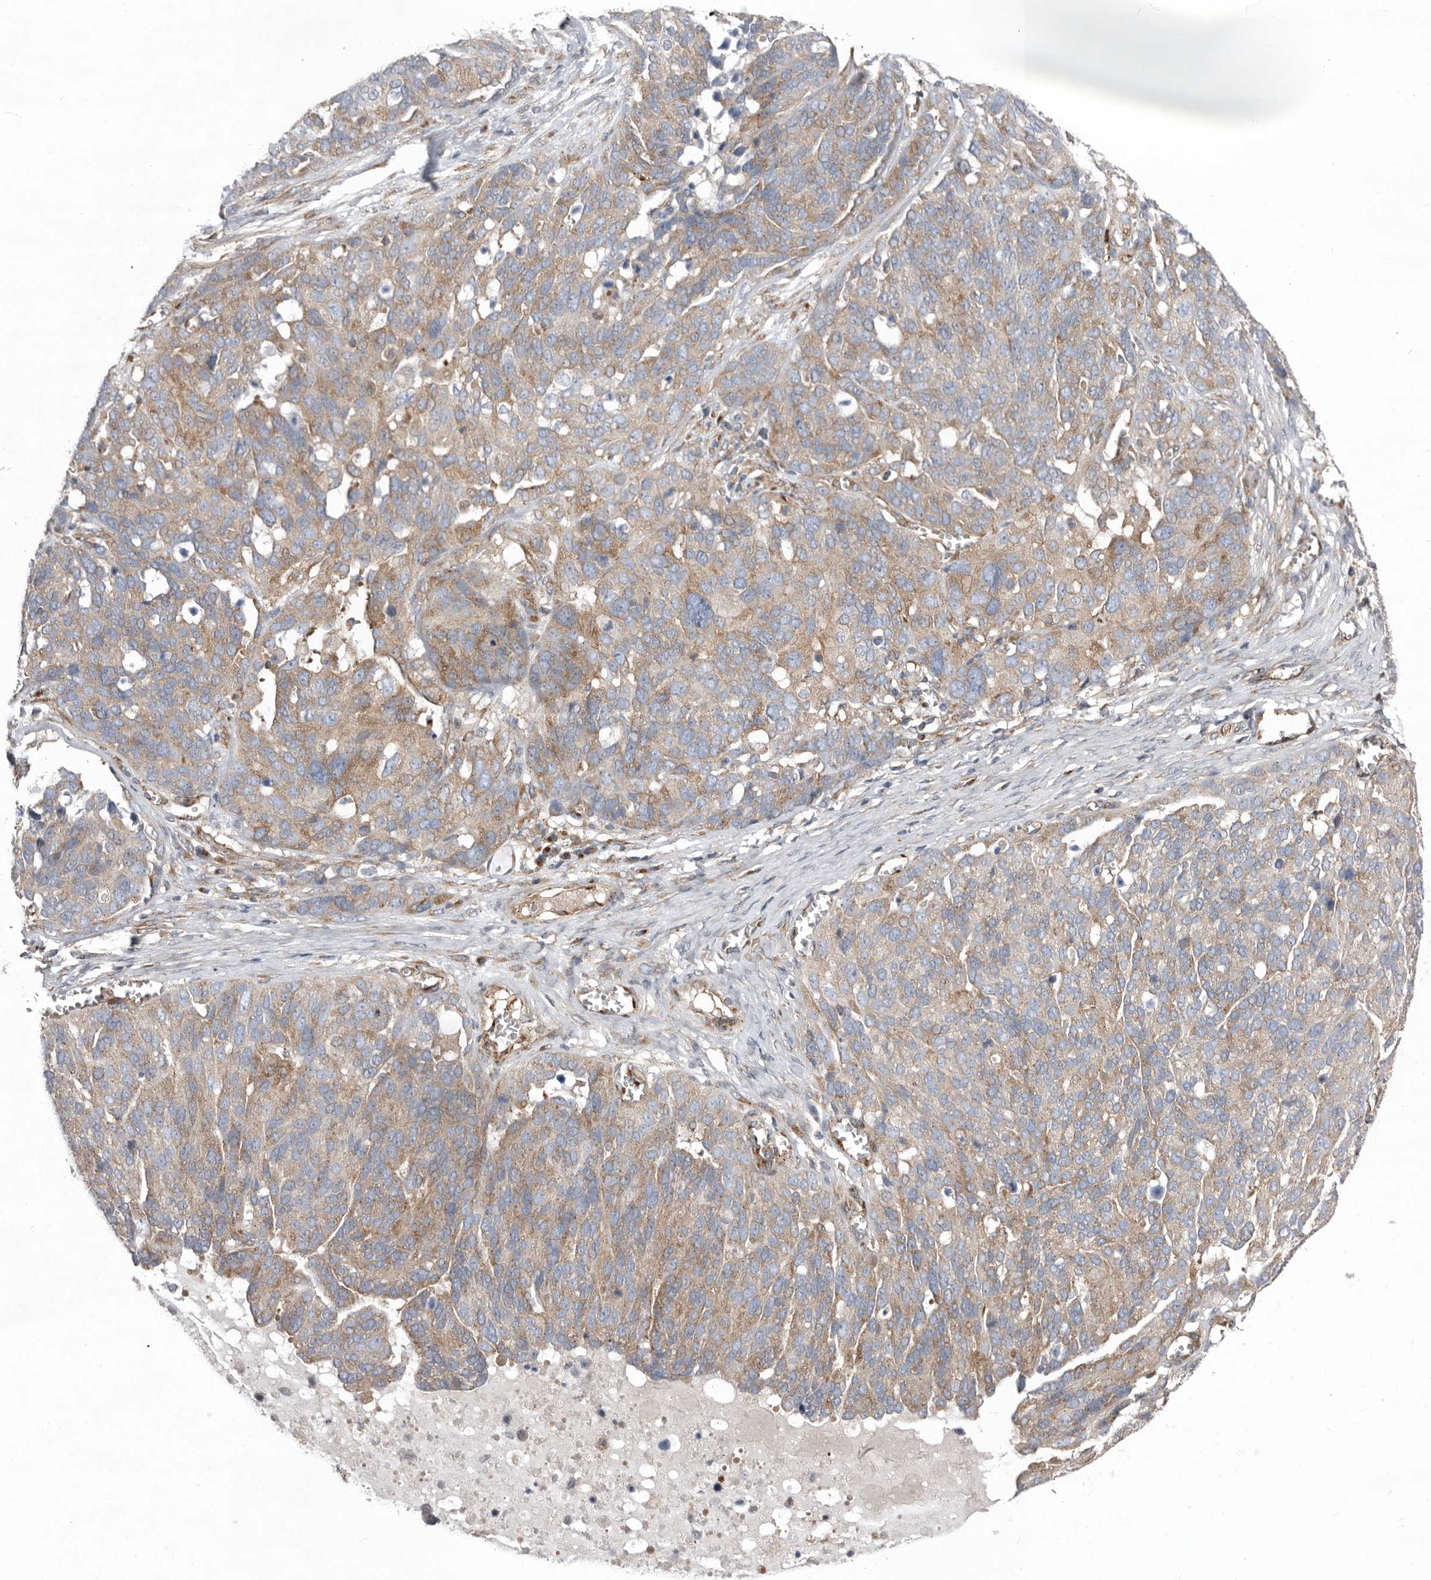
{"staining": {"intensity": "moderate", "quantity": ">75%", "location": "cytoplasmic/membranous"}, "tissue": "ovarian cancer", "cell_type": "Tumor cells", "image_type": "cancer", "snomed": [{"axis": "morphology", "description": "Cystadenocarcinoma, serous, NOS"}, {"axis": "topography", "description": "Ovary"}], "caption": "DAB immunohistochemical staining of human ovarian cancer exhibits moderate cytoplasmic/membranous protein positivity in about >75% of tumor cells.", "gene": "LUZP1", "patient": {"sex": "female", "age": 44}}